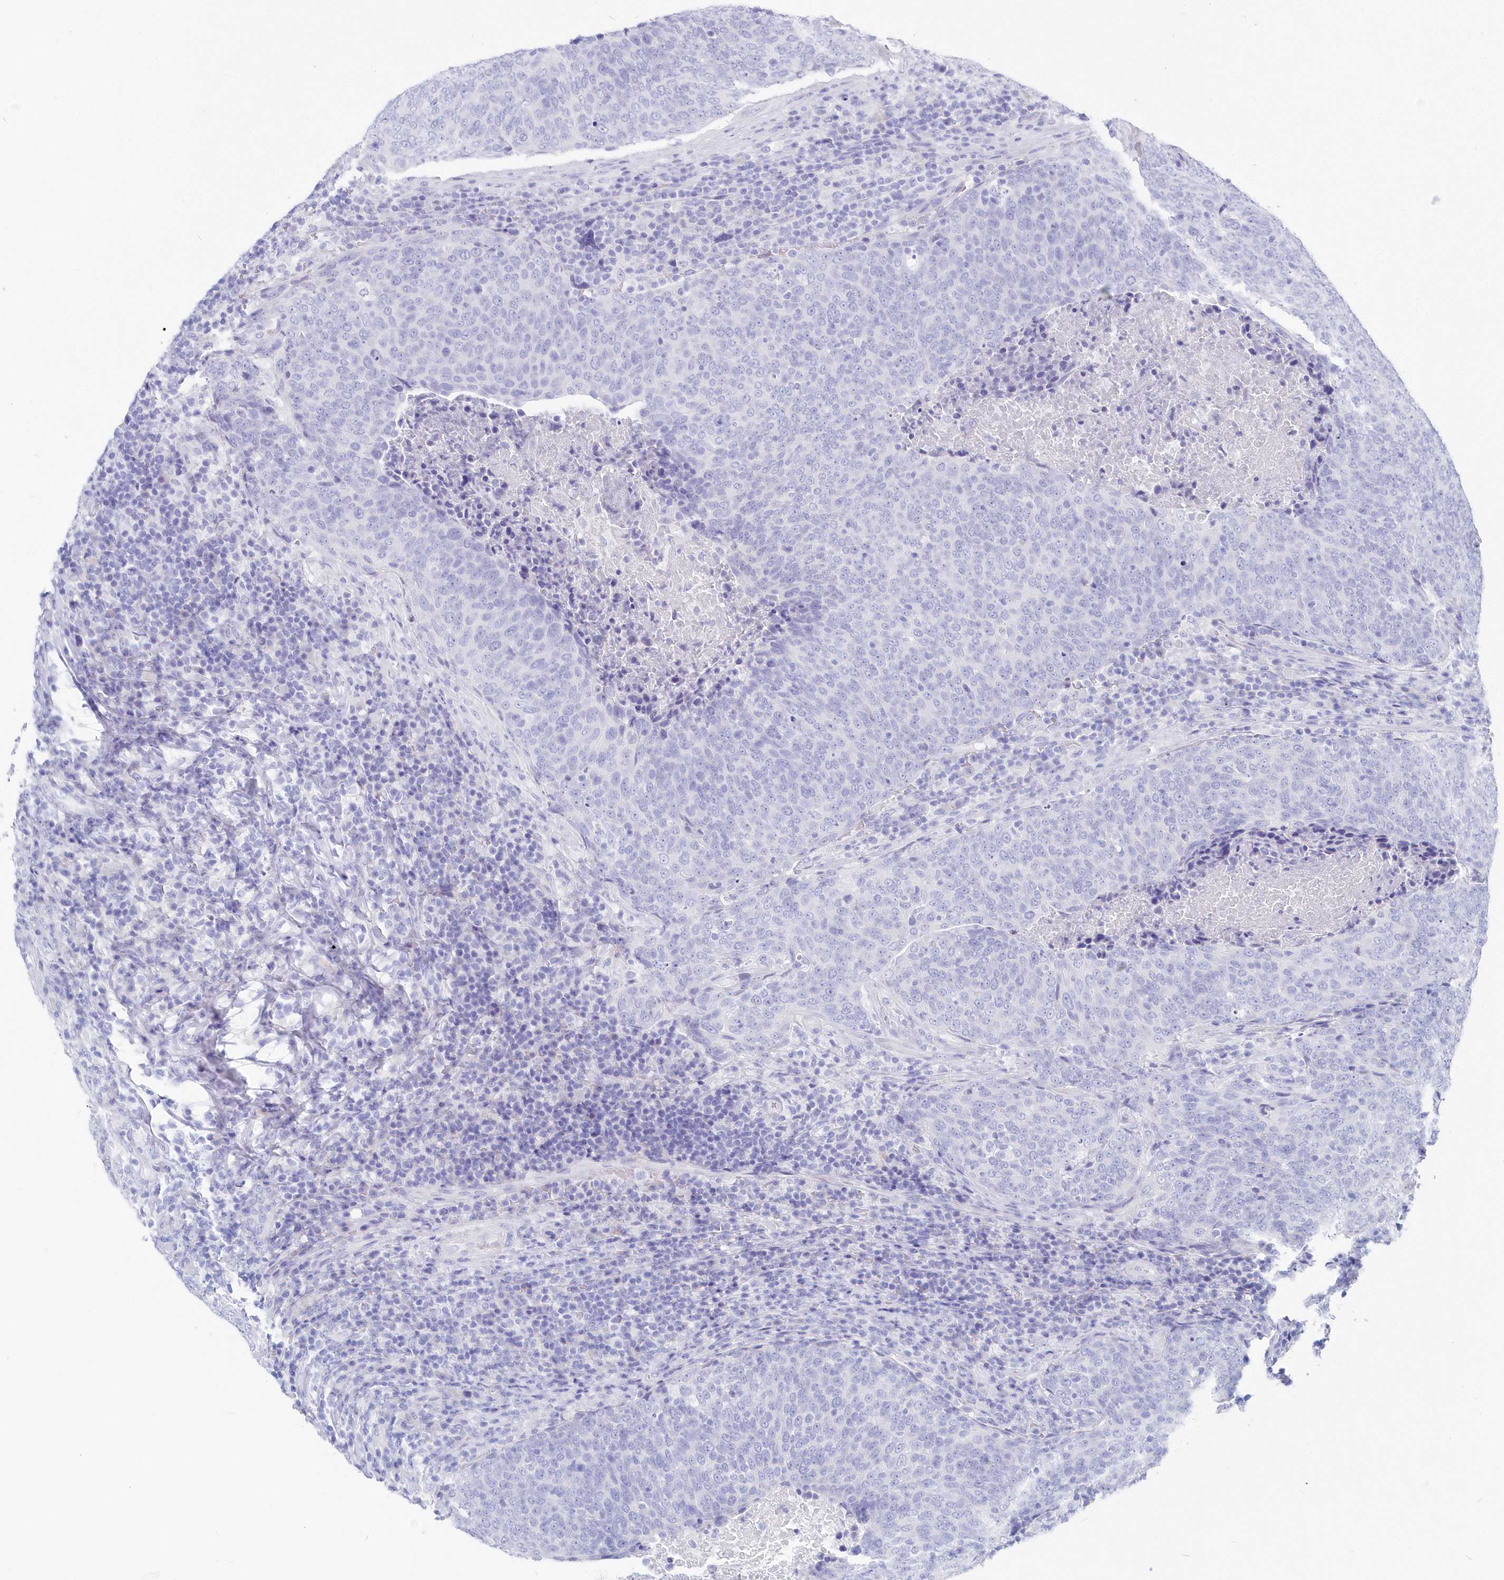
{"staining": {"intensity": "negative", "quantity": "none", "location": "none"}, "tissue": "head and neck cancer", "cell_type": "Tumor cells", "image_type": "cancer", "snomed": [{"axis": "morphology", "description": "Squamous cell carcinoma, NOS"}, {"axis": "morphology", "description": "Squamous cell carcinoma, metastatic, NOS"}, {"axis": "topography", "description": "Lymph node"}, {"axis": "topography", "description": "Head-Neck"}], "caption": "The histopathology image shows no staining of tumor cells in head and neck metastatic squamous cell carcinoma.", "gene": "CSNK1G2", "patient": {"sex": "male", "age": 62}}